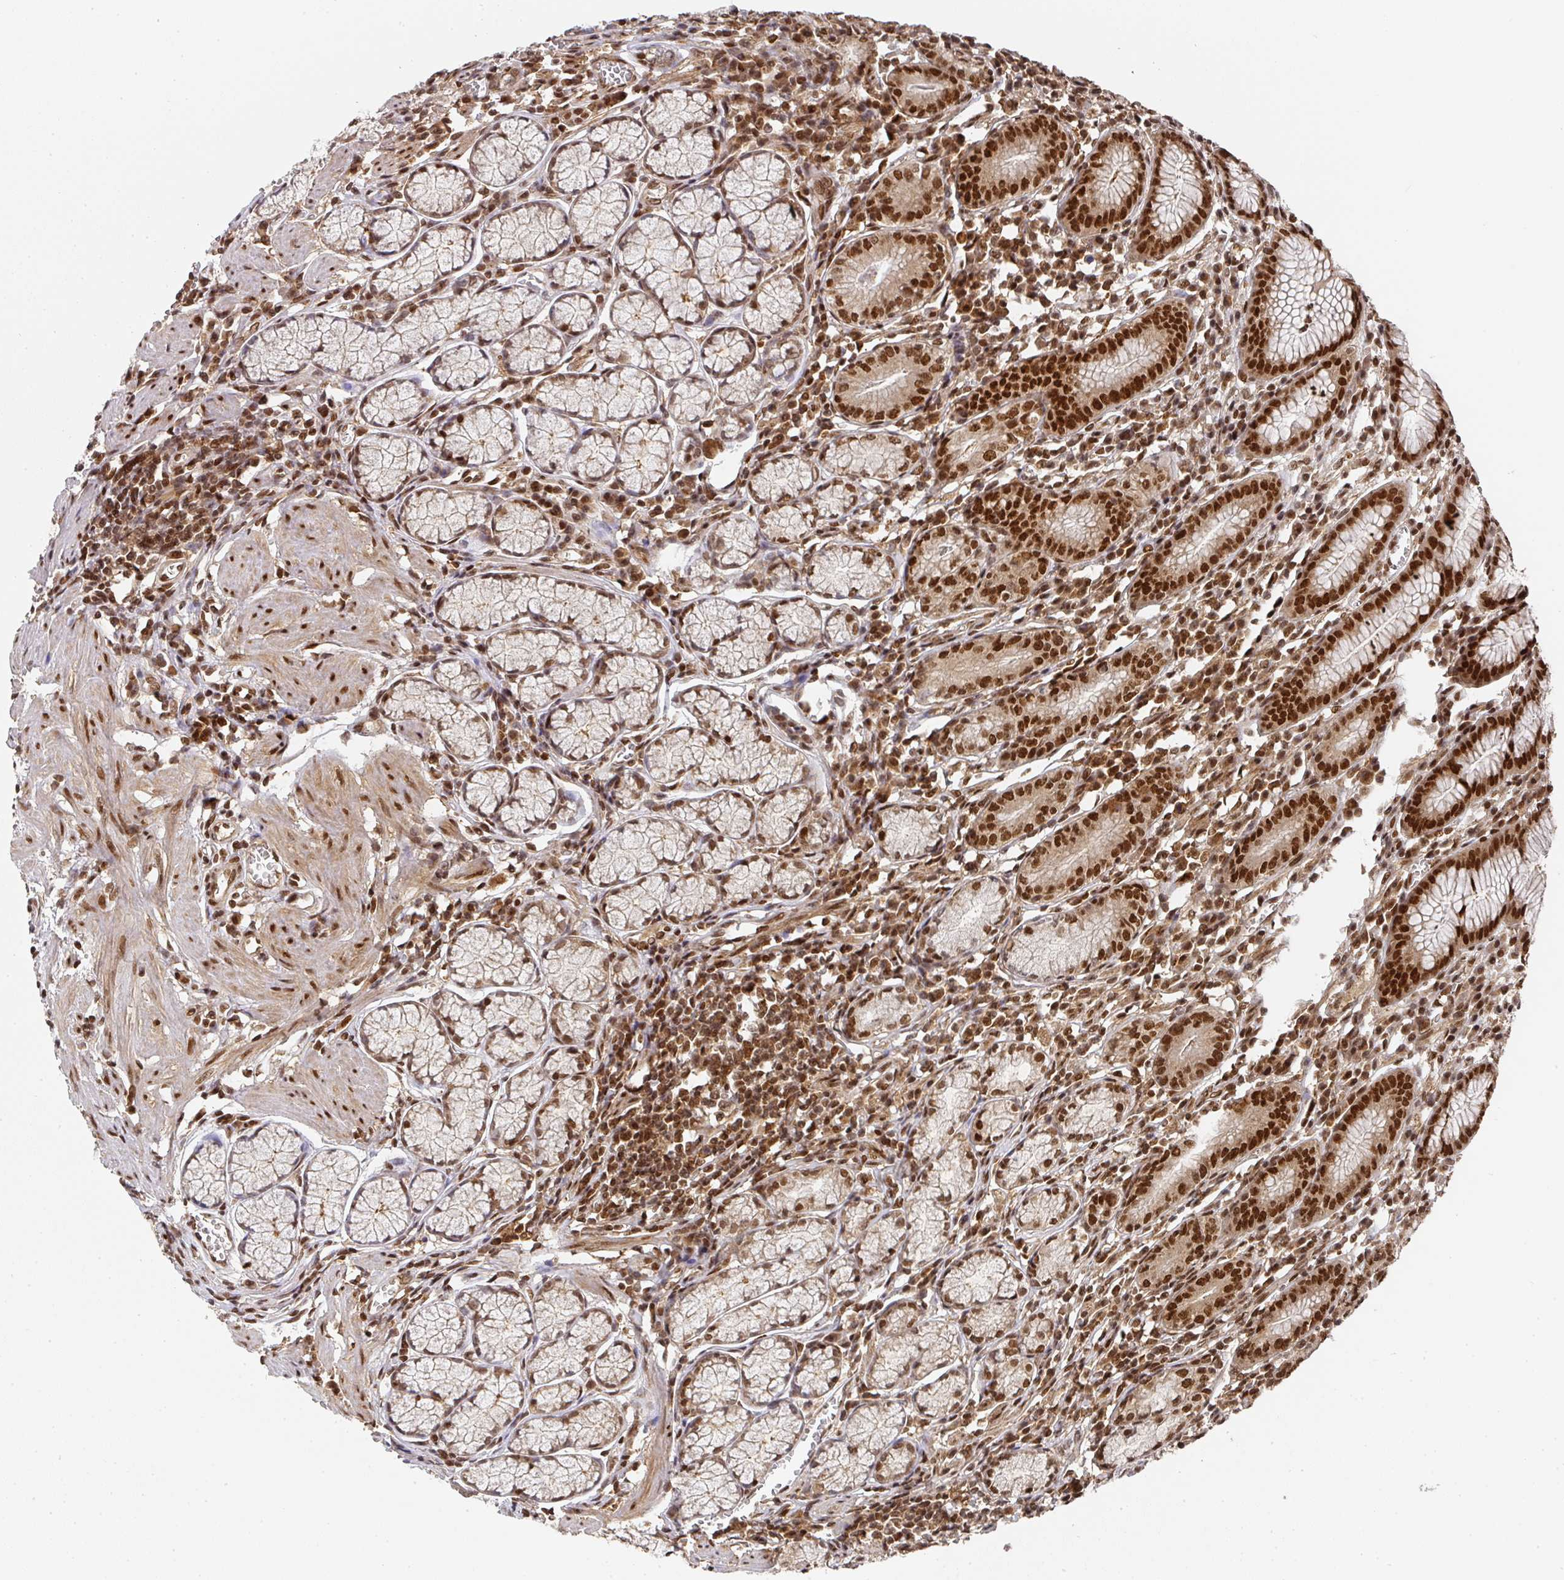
{"staining": {"intensity": "strong", "quantity": "25%-75%", "location": "nuclear"}, "tissue": "stomach", "cell_type": "Glandular cells", "image_type": "normal", "snomed": [{"axis": "morphology", "description": "Normal tissue, NOS"}, {"axis": "topography", "description": "Stomach"}], "caption": "Immunohistochemistry photomicrograph of benign stomach stained for a protein (brown), which exhibits high levels of strong nuclear expression in approximately 25%-75% of glandular cells.", "gene": "DIDO1", "patient": {"sex": "male", "age": 55}}